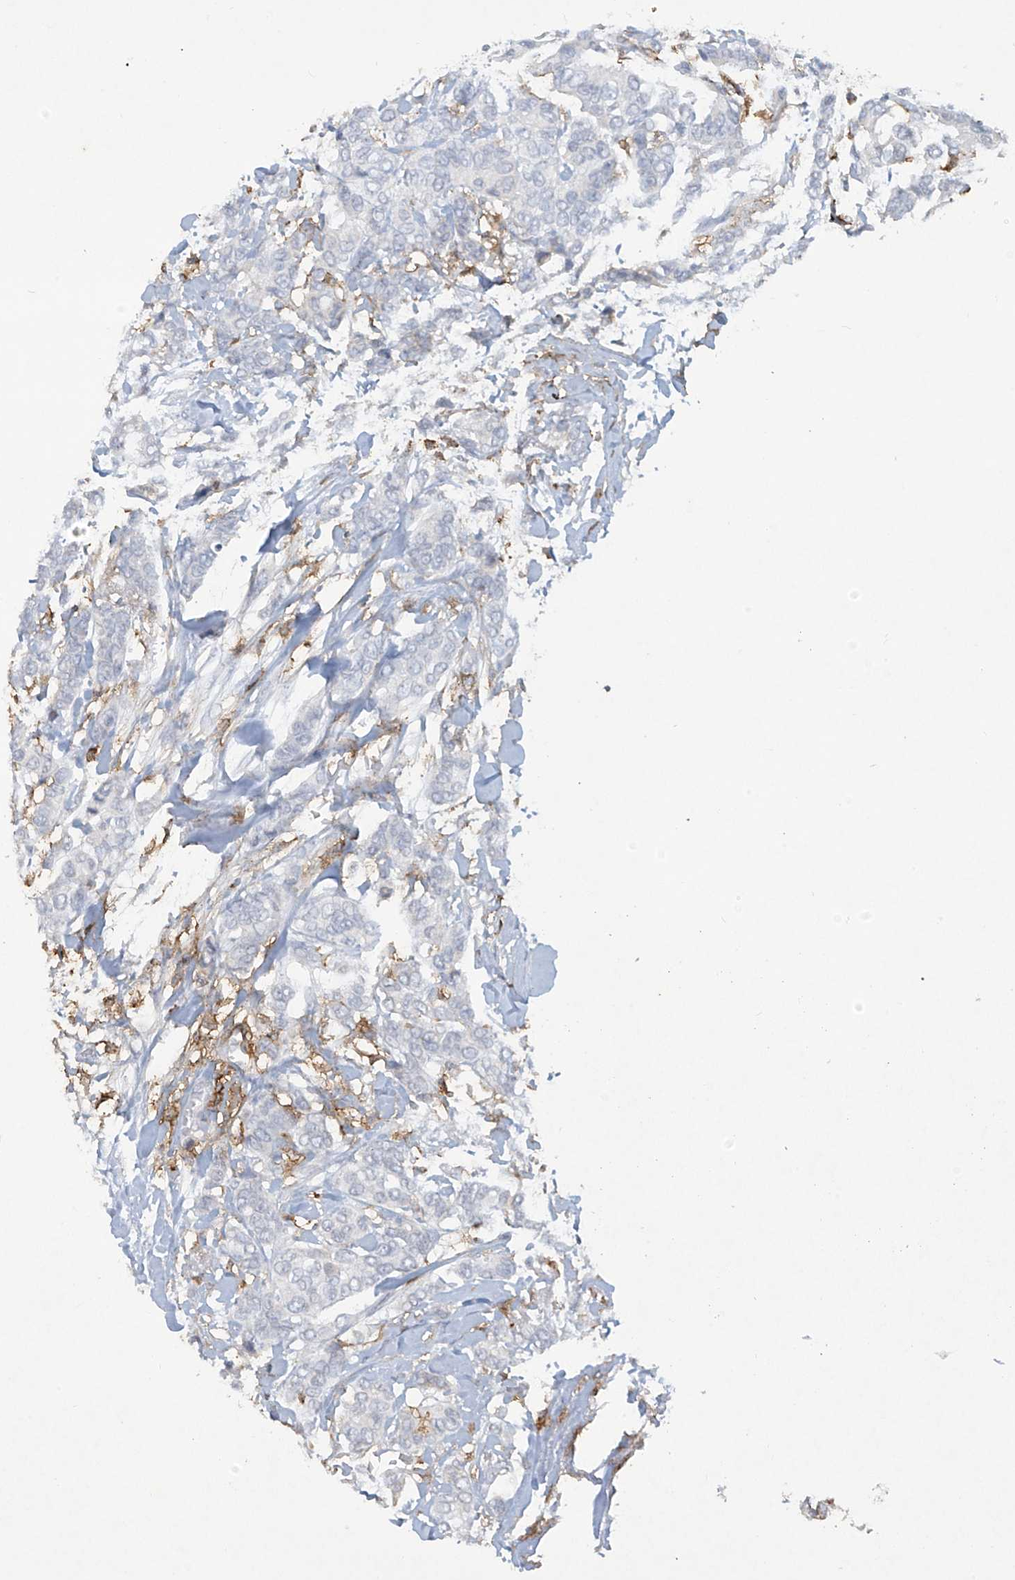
{"staining": {"intensity": "negative", "quantity": "none", "location": "none"}, "tissue": "breast cancer", "cell_type": "Tumor cells", "image_type": "cancer", "snomed": [{"axis": "morphology", "description": "Duct carcinoma"}, {"axis": "topography", "description": "Breast"}], "caption": "High magnification brightfield microscopy of breast cancer stained with DAB (brown) and counterstained with hematoxylin (blue): tumor cells show no significant positivity.", "gene": "FCGR3A", "patient": {"sex": "female", "age": 87}}